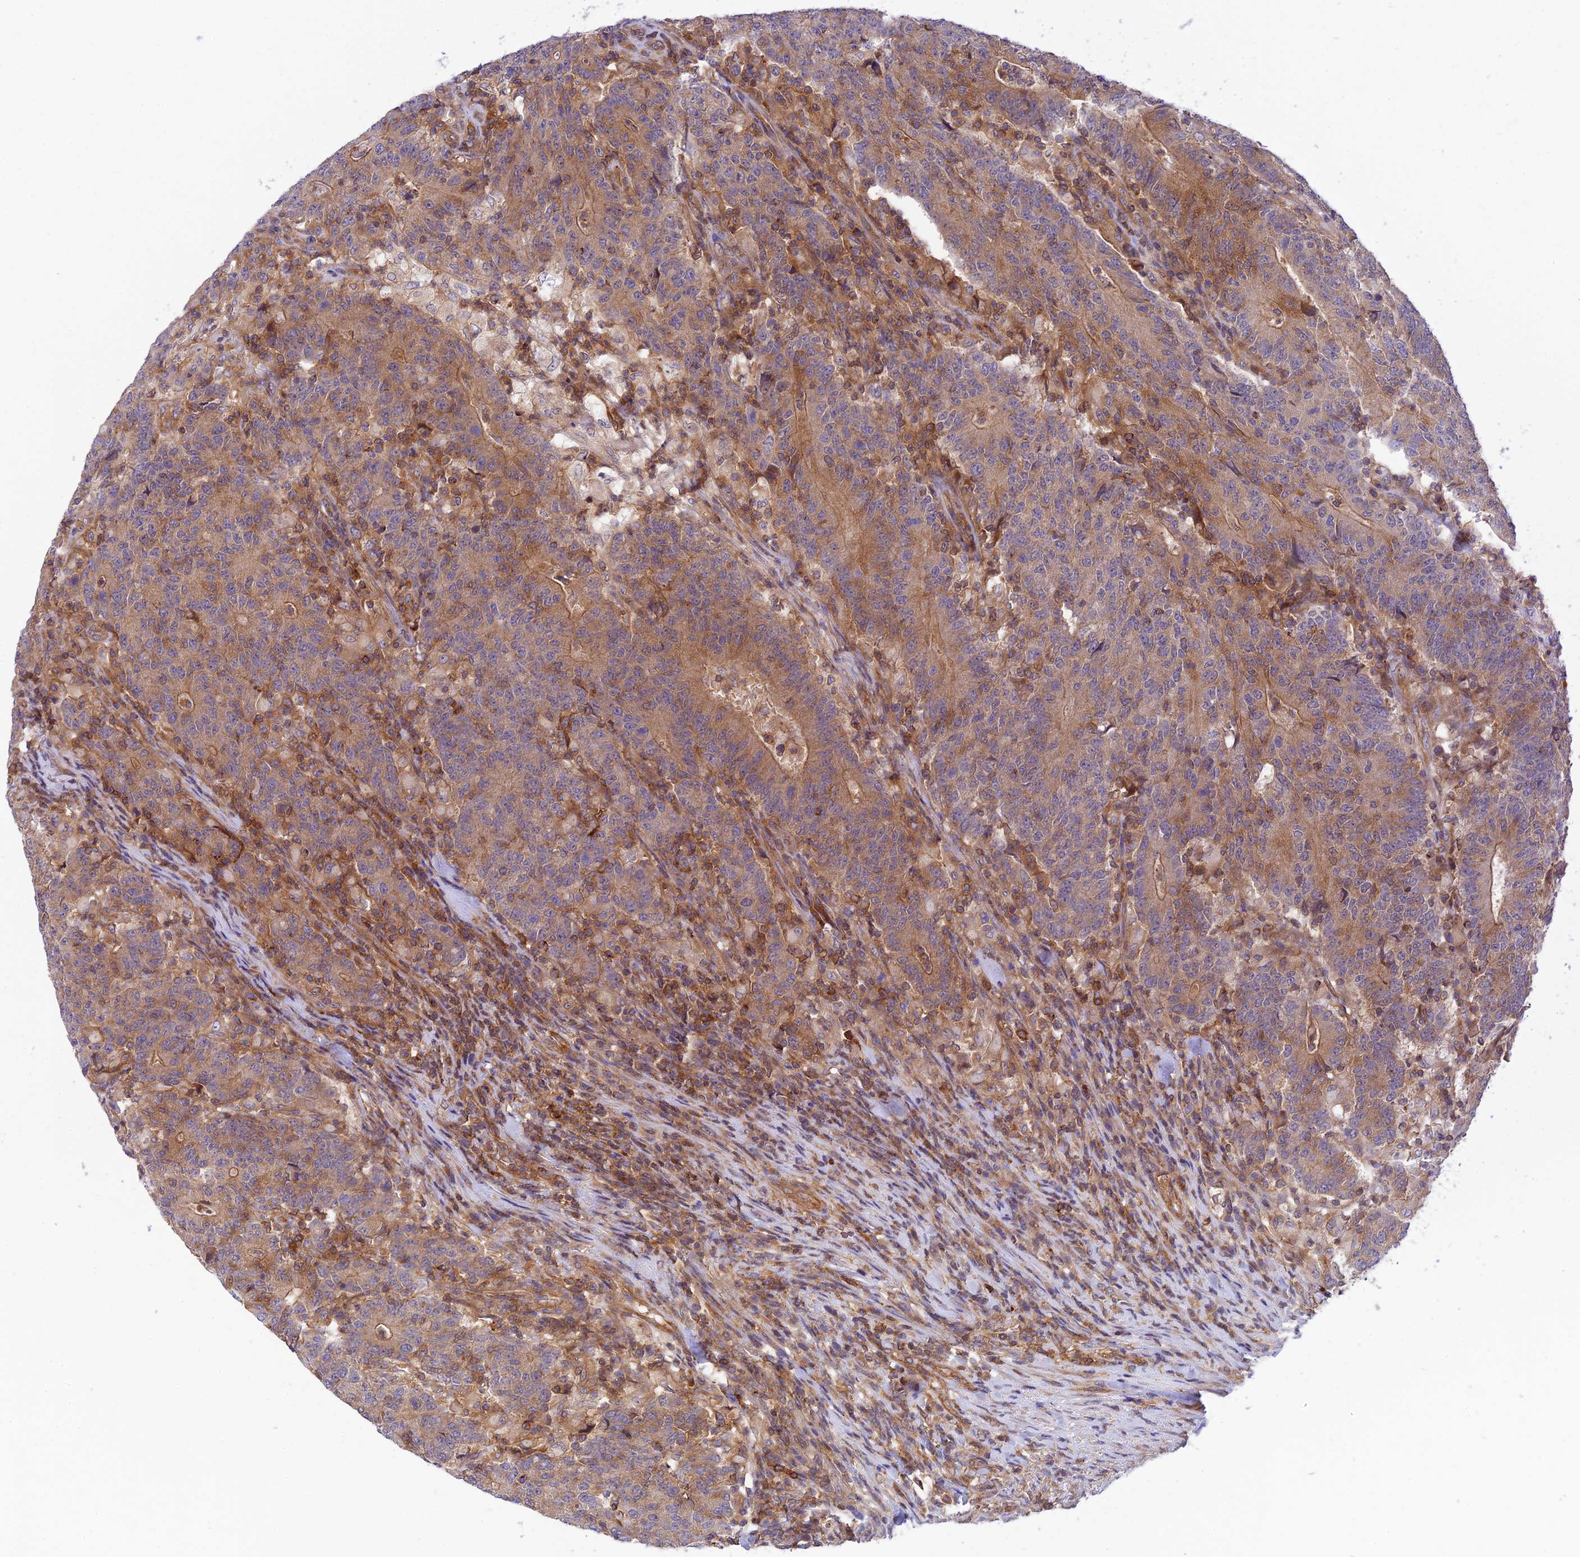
{"staining": {"intensity": "moderate", "quantity": ">75%", "location": "cytoplasmic/membranous"}, "tissue": "colorectal cancer", "cell_type": "Tumor cells", "image_type": "cancer", "snomed": [{"axis": "morphology", "description": "Adenocarcinoma, NOS"}, {"axis": "topography", "description": "Colon"}], "caption": "Human adenocarcinoma (colorectal) stained with a brown dye displays moderate cytoplasmic/membranous positive expression in approximately >75% of tumor cells.", "gene": "EVI5L", "patient": {"sex": "female", "age": 75}}